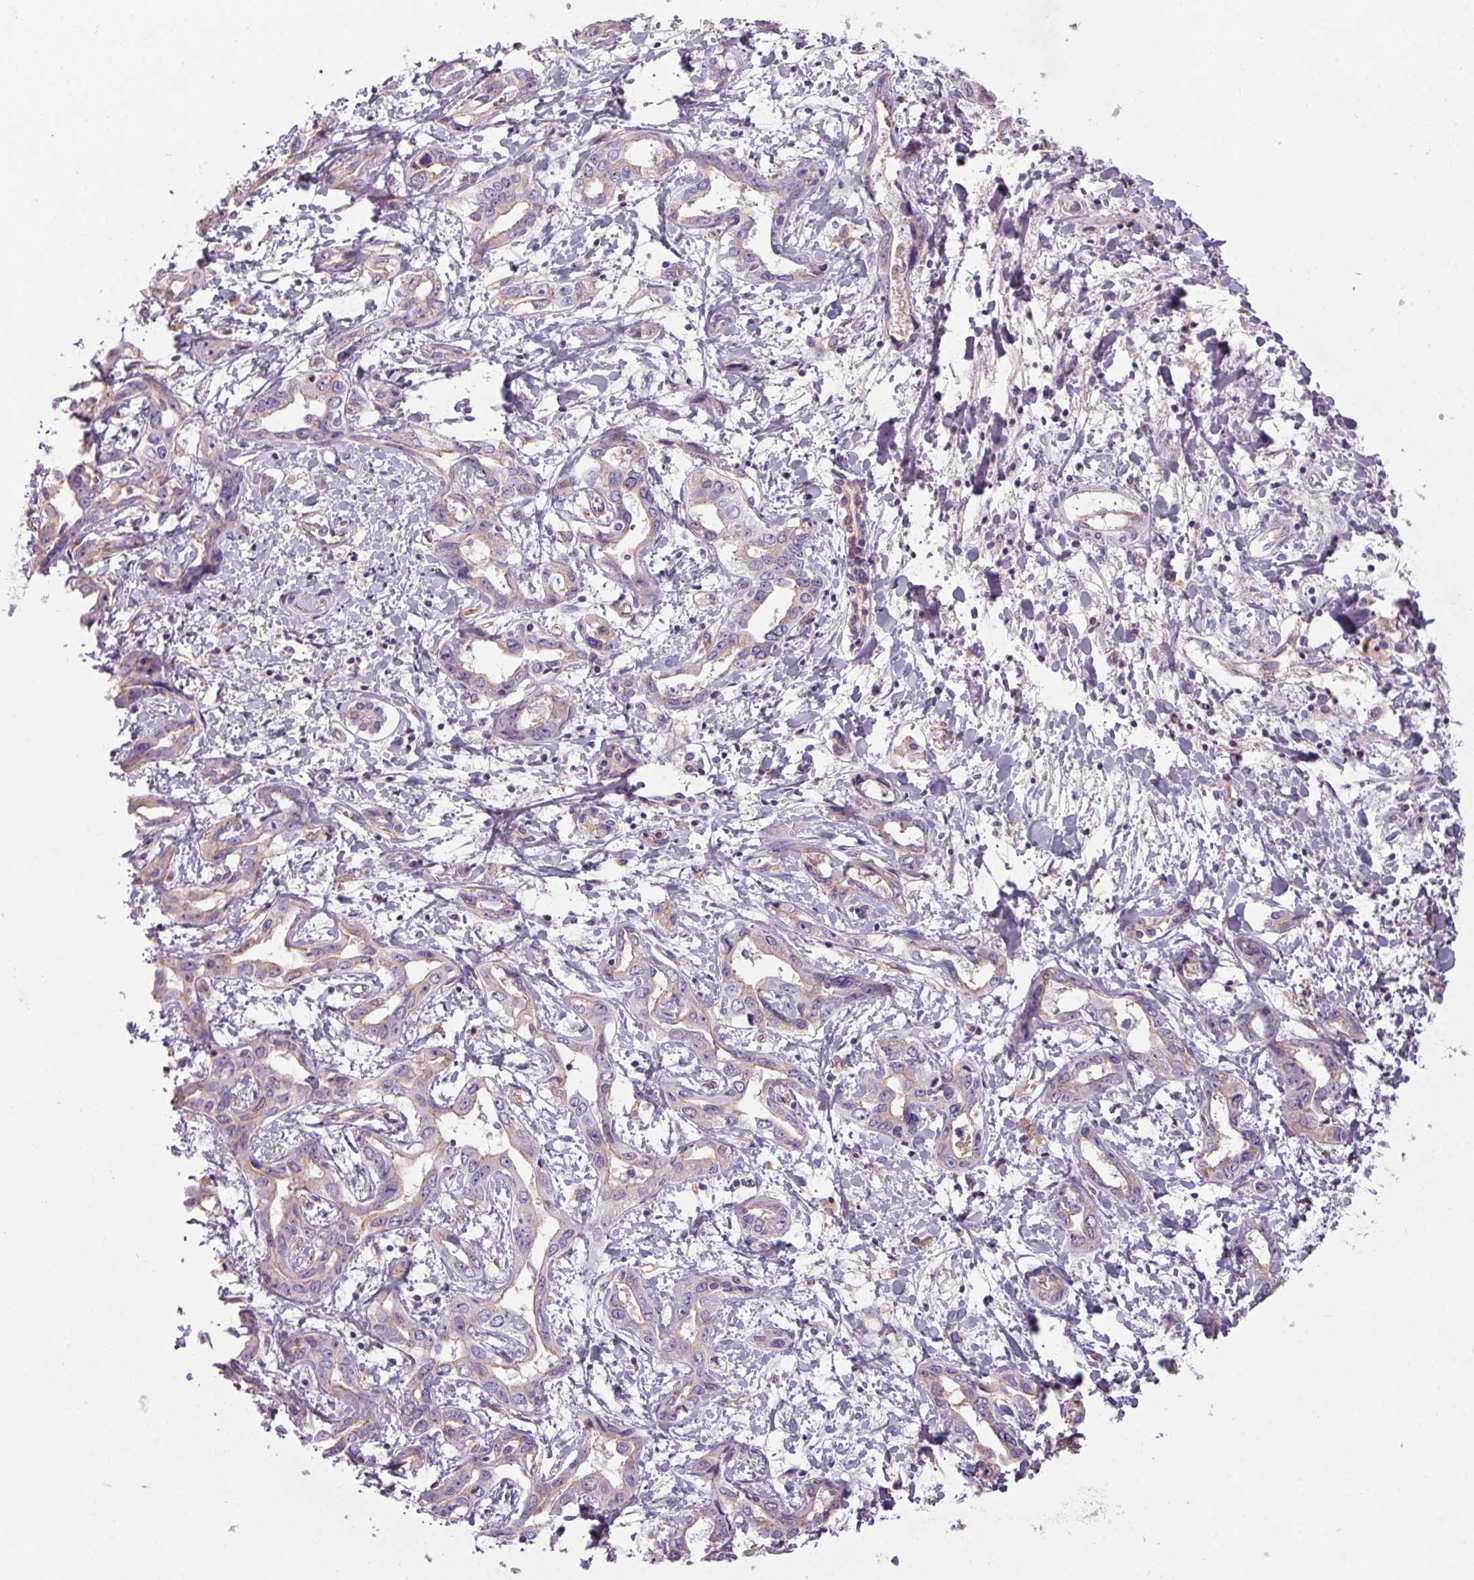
{"staining": {"intensity": "weak", "quantity": "<25%", "location": "cytoplasmic/membranous"}, "tissue": "liver cancer", "cell_type": "Tumor cells", "image_type": "cancer", "snomed": [{"axis": "morphology", "description": "Cholangiocarcinoma"}, {"axis": "topography", "description": "Liver"}], "caption": "Image shows no protein positivity in tumor cells of liver cancer tissue.", "gene": "APOC4", "patient": {"sex": "male", "age": 59}}